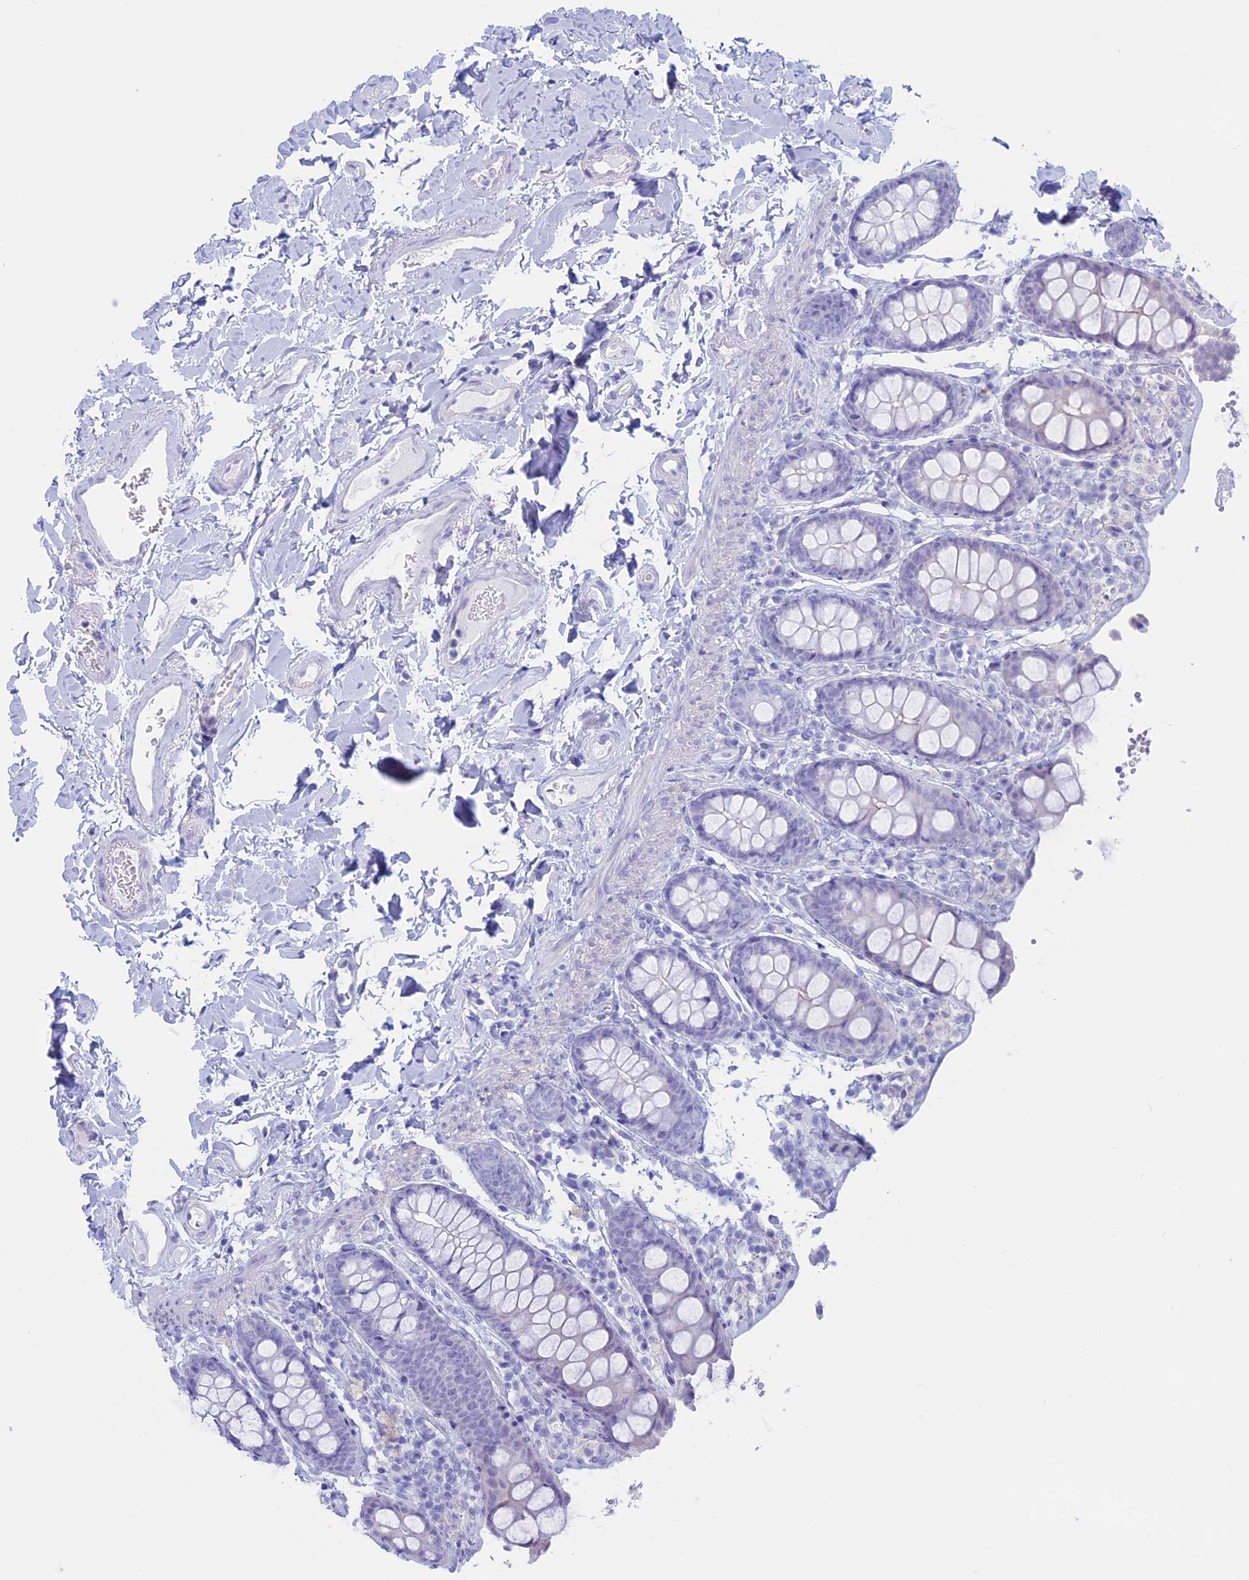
{"staining": {"intensity": "negative", "quantity": "none", "location": "none"}, "tissue": "colon", "cell_type": "Endothelial cells", "image_type": "normal", "snomed": [{"axis": "morphology", "description": "Normal tissue, NOS"}, {"axis": "topography", "description": "Colon"}, {"axis": "topography", "description": "Peripheral nerve tissue"}], "caption": "Colon was stained to show a protein in brown. There is no significant positivity in endothelial cells. Brightfield microscopy of immunohistochemistry stained with DAB (brown) and hematoxylin (blue), captured at high magnification.", "gene": "RP1", "patient": {"sex": "female", "age": 61}}